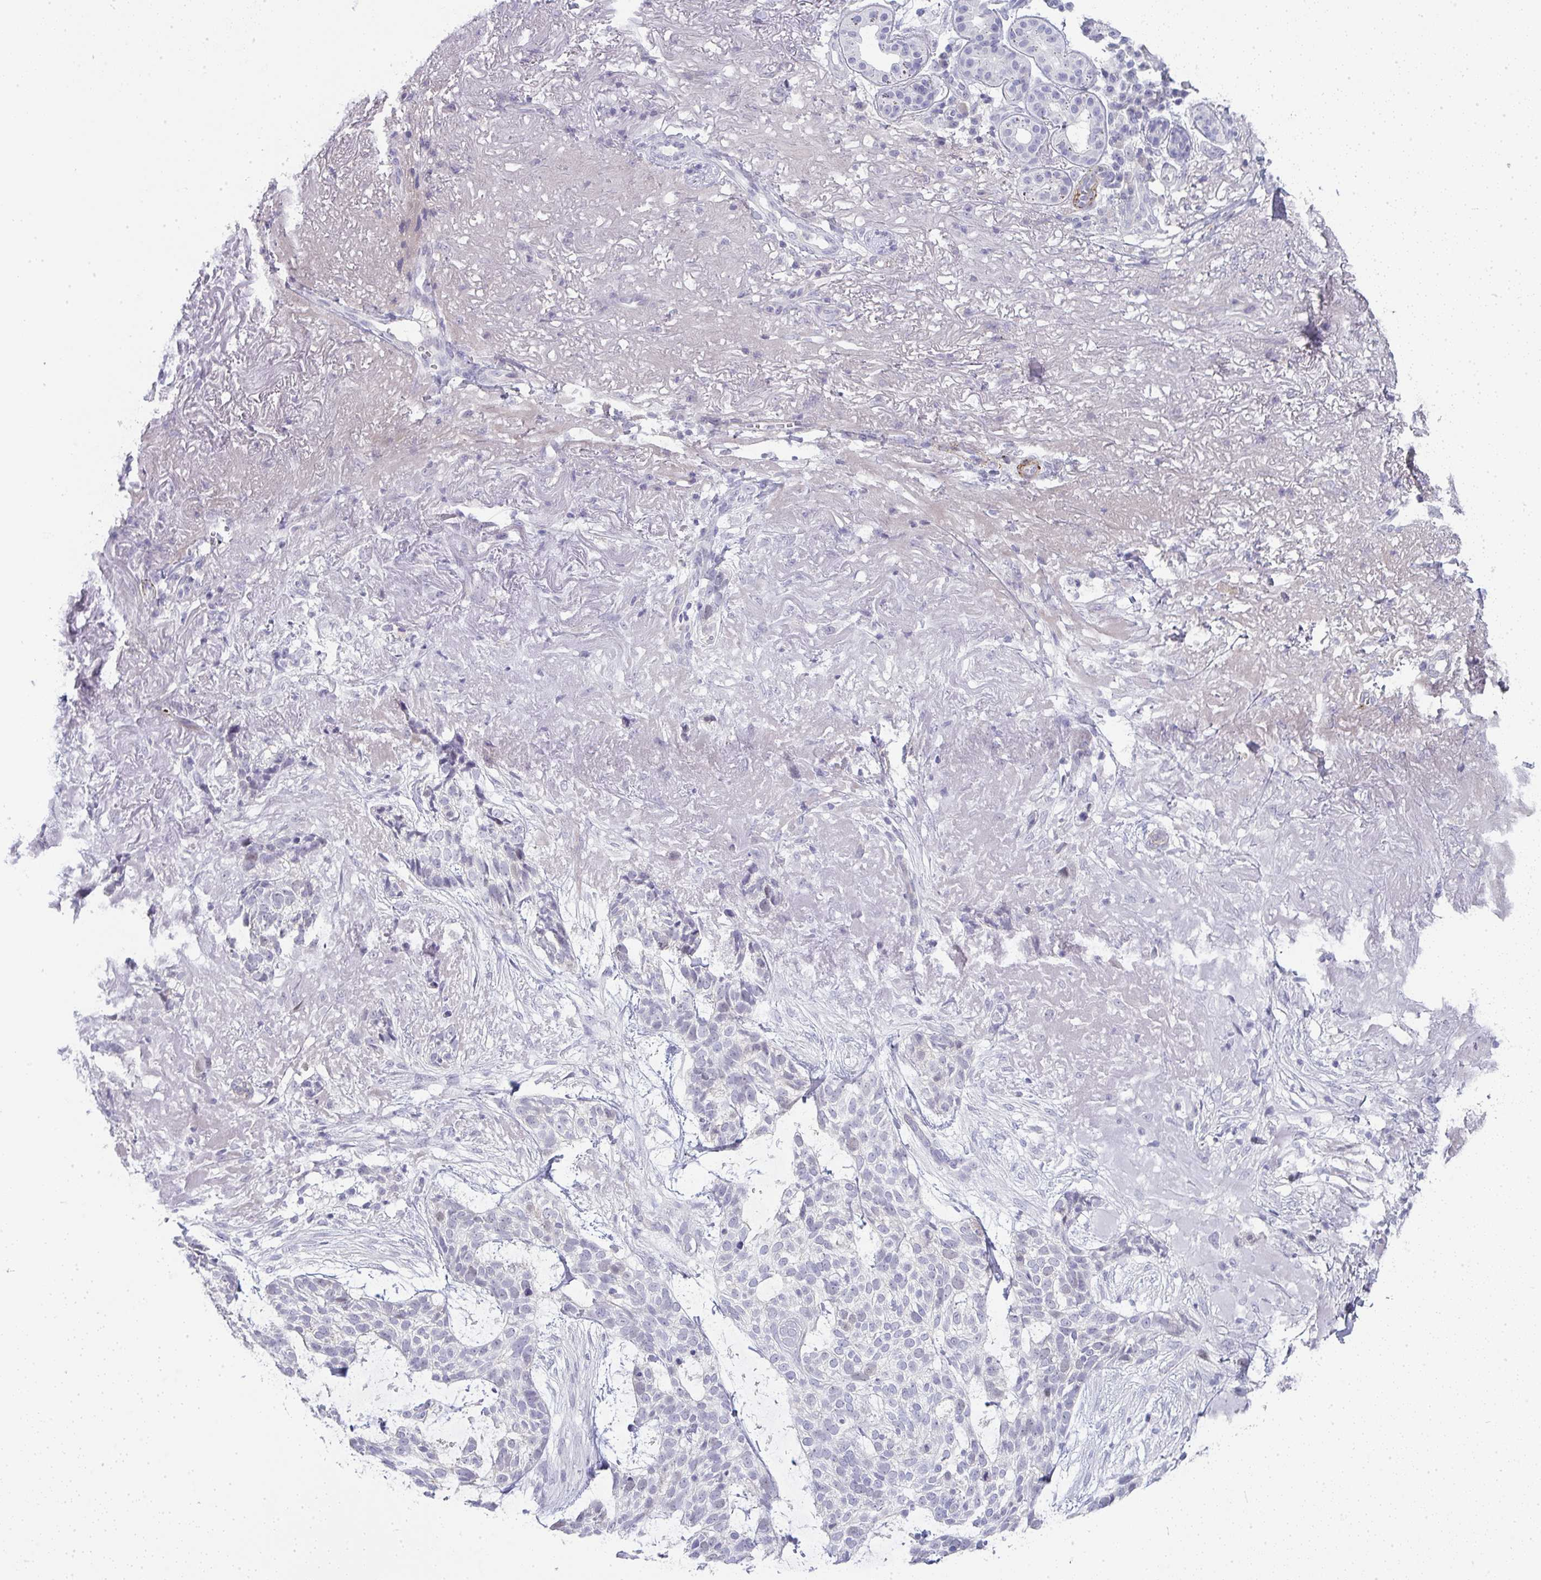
{"staining": {"intensity": "negative", "quantity": "none", "location": "none"}, "tissue": "skin cancer", "cell_type": "Tumor cells", "image_type": "cancer", "snomed": [{"axis": "morphology", "description": "Basal cell carcinoma"}, {"axis": "topography", "description": "Skin"}, {"axis": "topography", "description": "Skin of face"}], "caption": "Skin cancer (basal cell carcinoma) stained for a protein using immunohistochemistry shows no positivity tumor cells.", "gene": "UBE2S", "patient": {"sex": "female", "age": 80}}